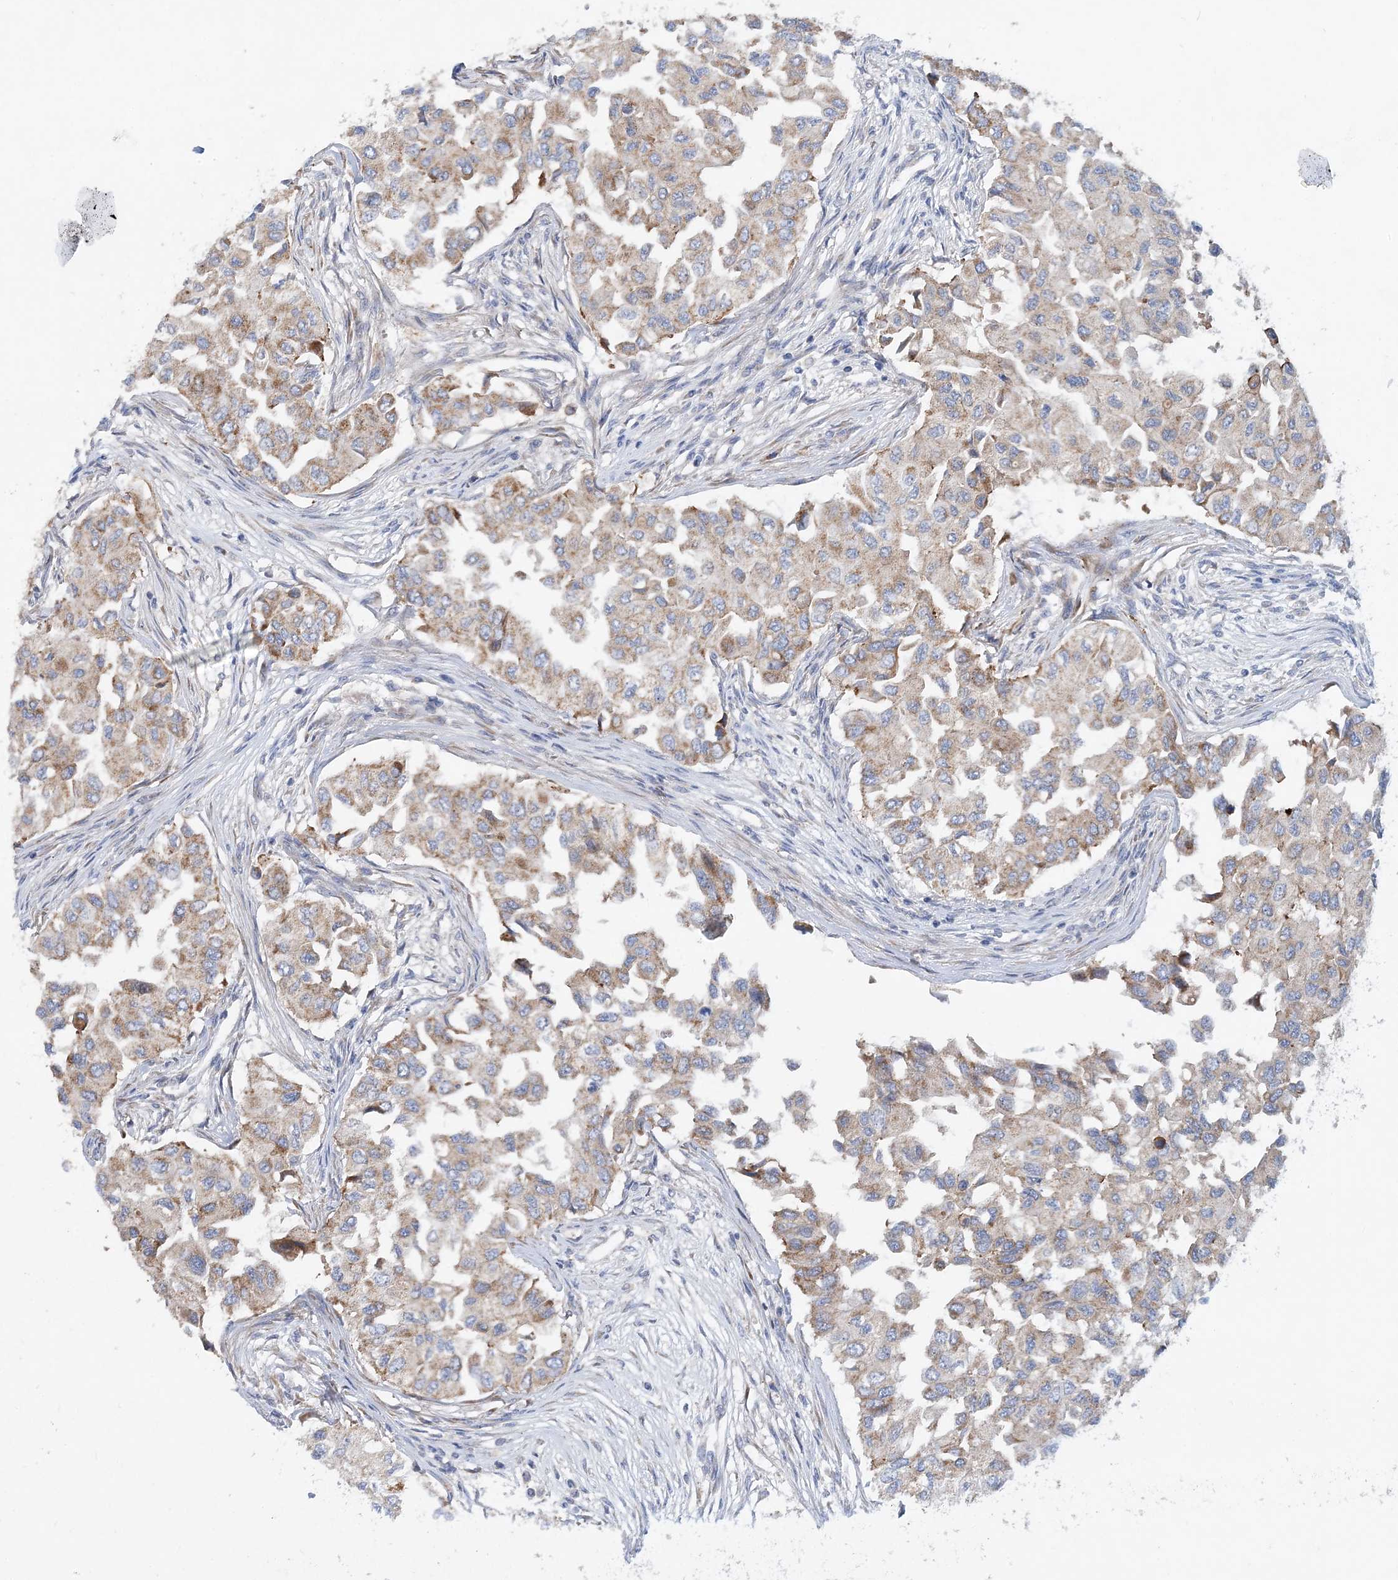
{"staining": {"intensity": "moderate", "quantity": "25%-75%", "location": "cytoplasmic/membranous"}, "tissue": "breast cancer", "cell_type": "Tumor cells", "image_type": "cancer", "snomed": [{"axis": "morphology", "description": "Normal tissue, NOS"}, {"axis": "morphology", "description": "Duct carcinoma"}, {"axis": "topography", "description": "Breast"}], "caption": "Immunohistochemical staining of breast intraductal carcinoma demonstrates moderate cytoplasmic/membranous protein expression in approximately 25%-75% of tumor cells.", "gene": "TRAPPC13", "patient": {"sex": "female", "age": 49}}